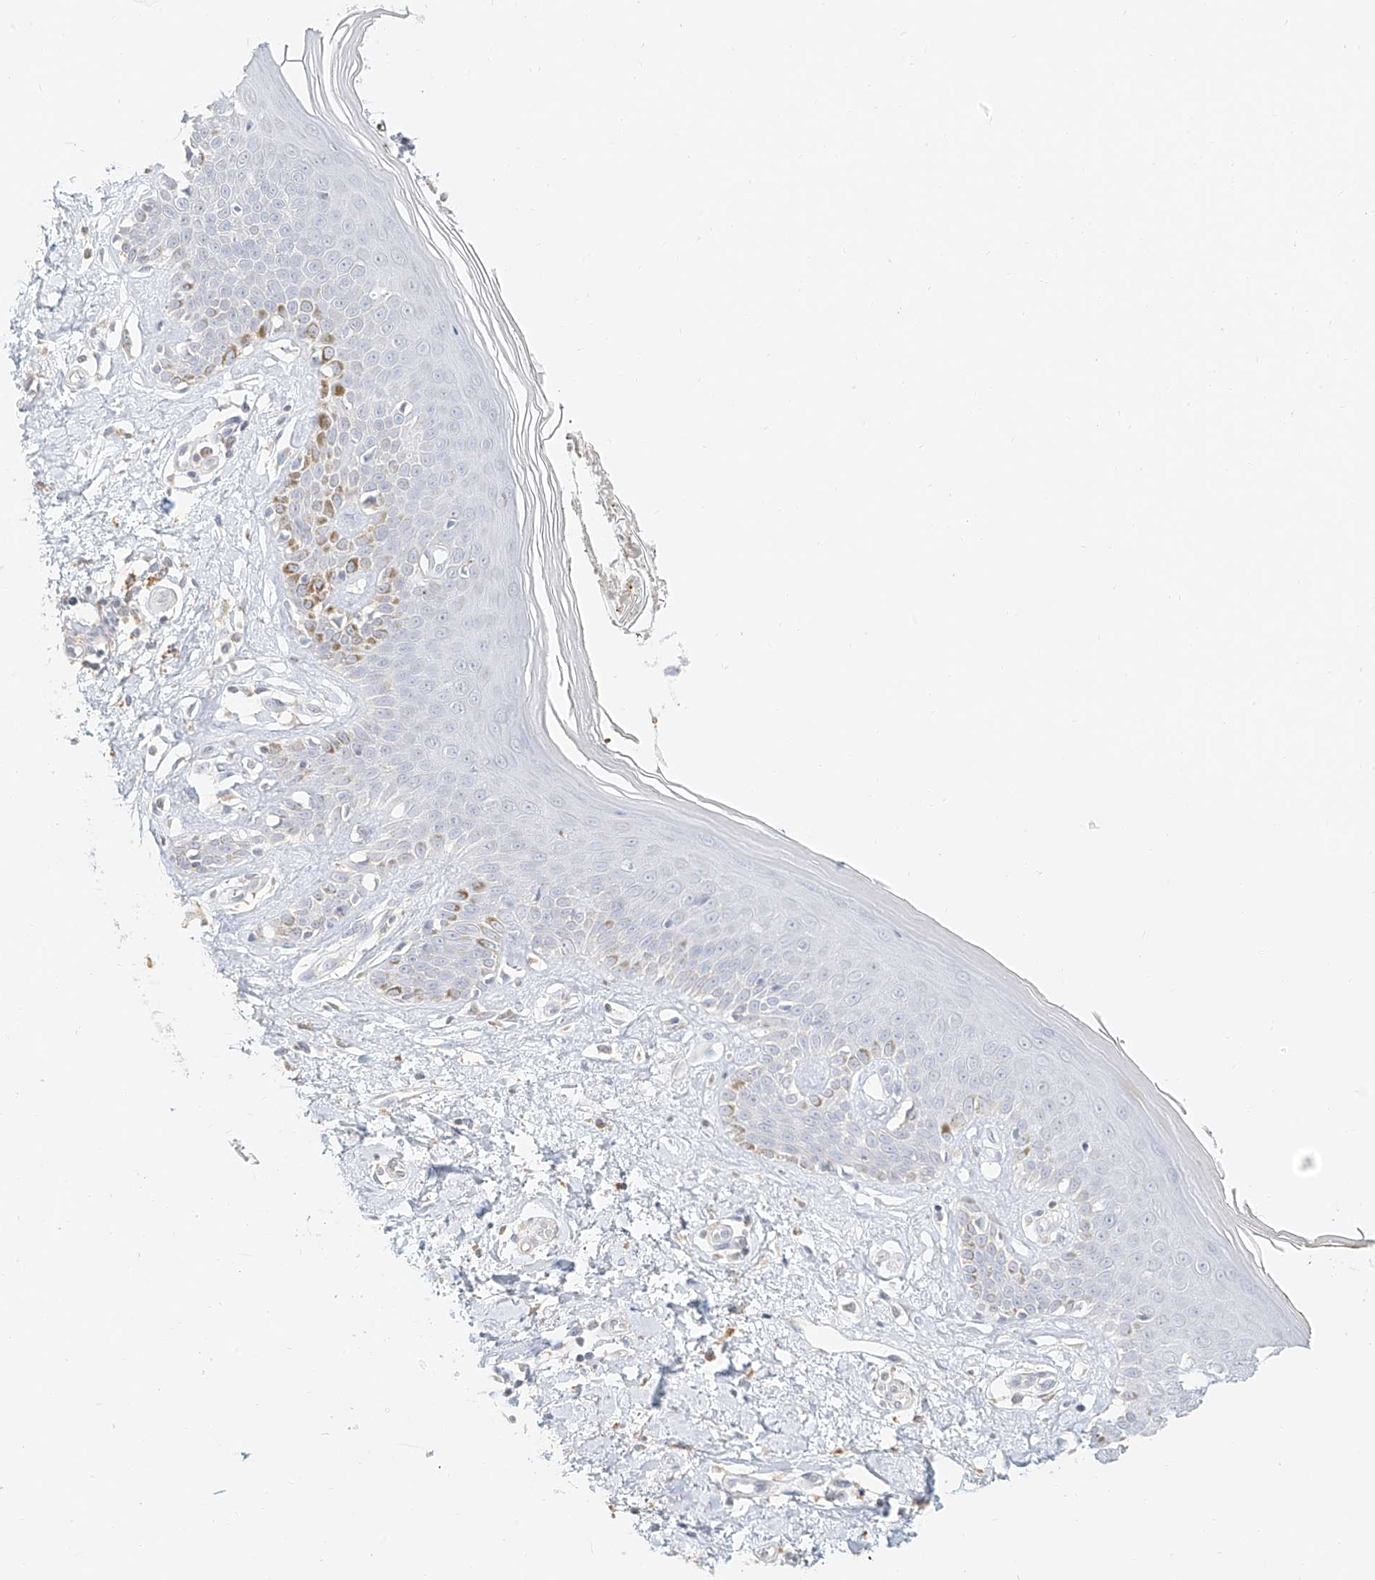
{"staining": {"intensity": "weak", "quantity": ">75%", "location": "cytoplasmic/membranous"}, "tissue": "skin", "cell_type": "Fibroblasts", "image_type": "normal", "snomed": [{"axis": "morphology", "description": "Normal tissue, NOS"}, {"axis": "topography", "description": "Skin"}], "caption": "High-power microscopy captured an IHC micrograph of unremarkable skin, revealing weak cytoplasmic/membranous positivity in approximately >75% of fibroblasts.", "gene": "CXorf58", "patient": {"sex": "female", "age": 64}}